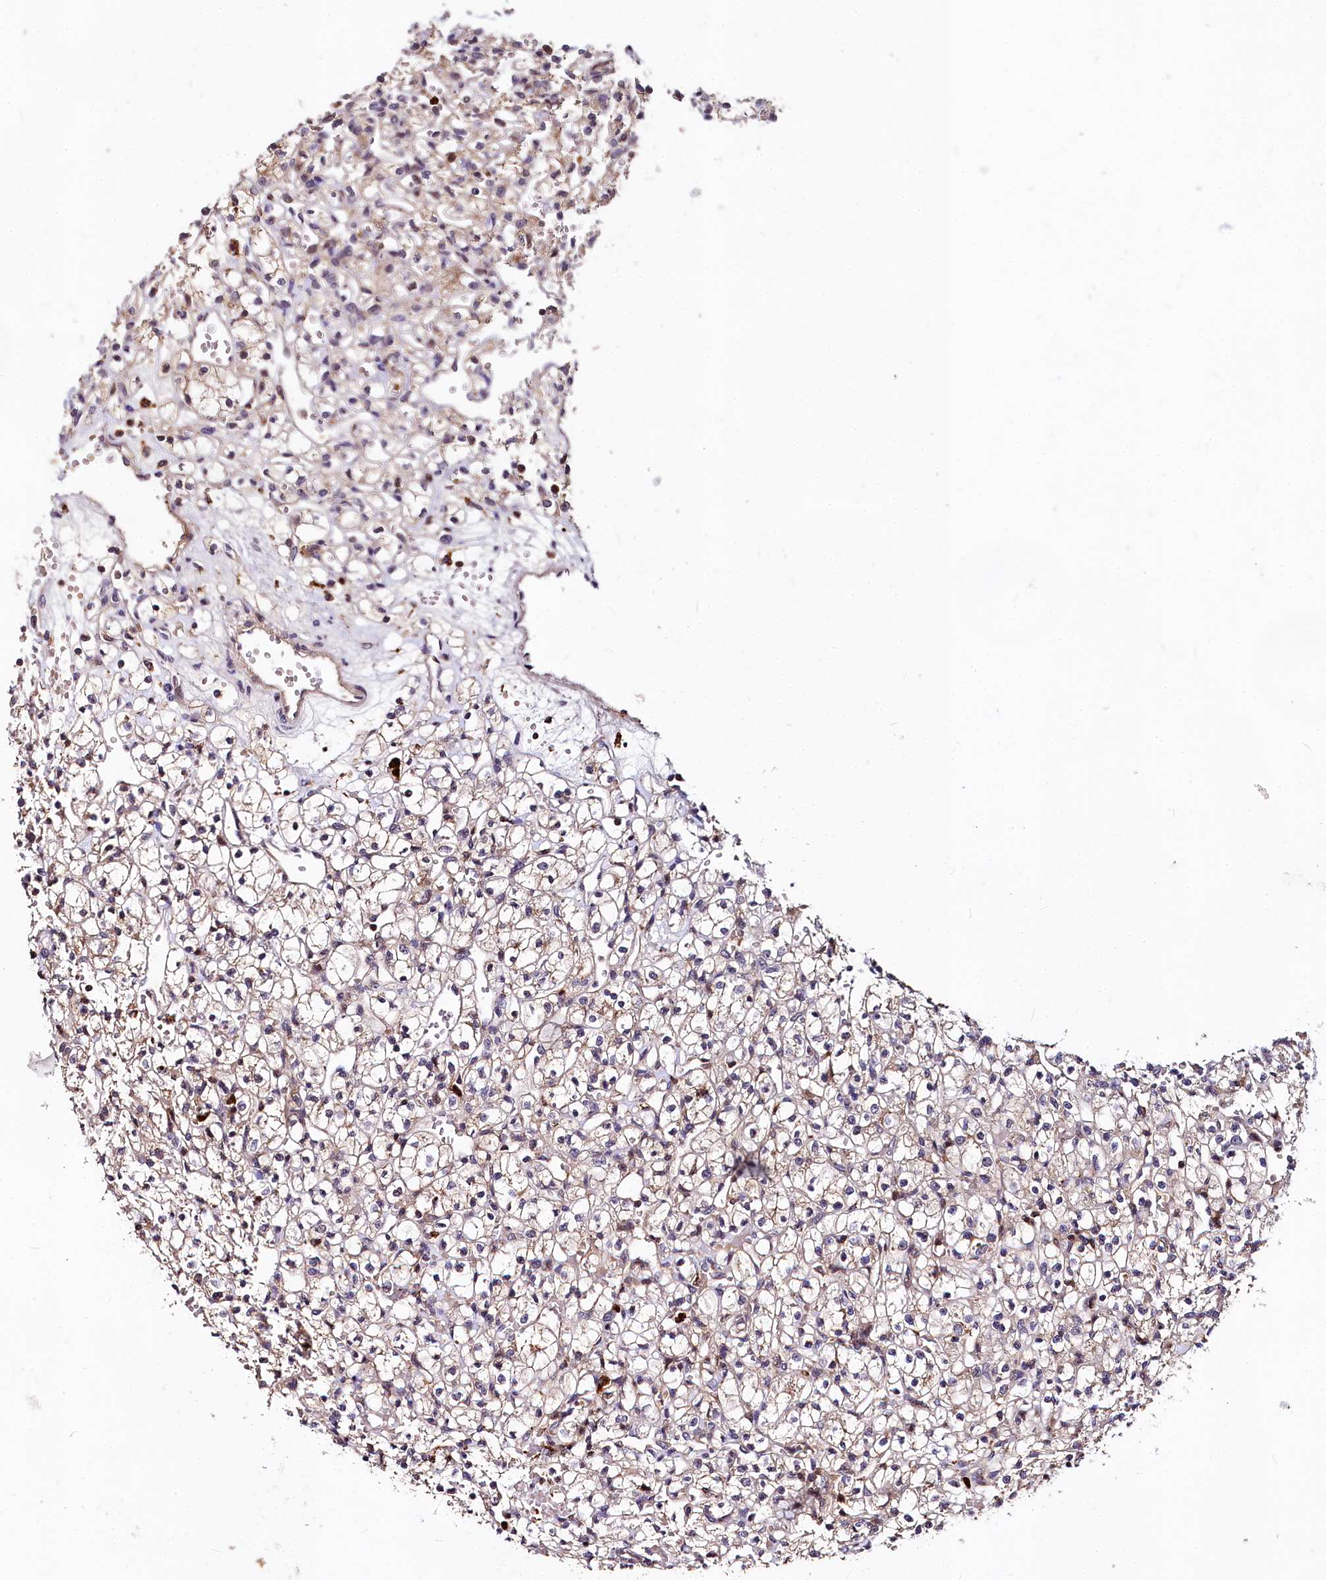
{"staining": {"intensity": "weak", "quantity": ">75%", "location": "cytoplasmic/membranous"}, "tissue": "renal cancer", "cell_type": "Tumor cells", "image_type": "cancer", "snomed": [{"axis": "morphology", "description": "Adenocarcinoma, NOS"}, {"axis": "topography", "description": "Kidney"}], "caption": "High-power microscopy captured an IHC photomicrograph of renal cancer, revealing weak cytoplasmic/membranous positivity in about >75% of tumor cells. (DAB IHC, brown staining for protein, blue staining for nuclei).", "gene": "ATG101", "patient": {"sex": "female", "age": 59}}